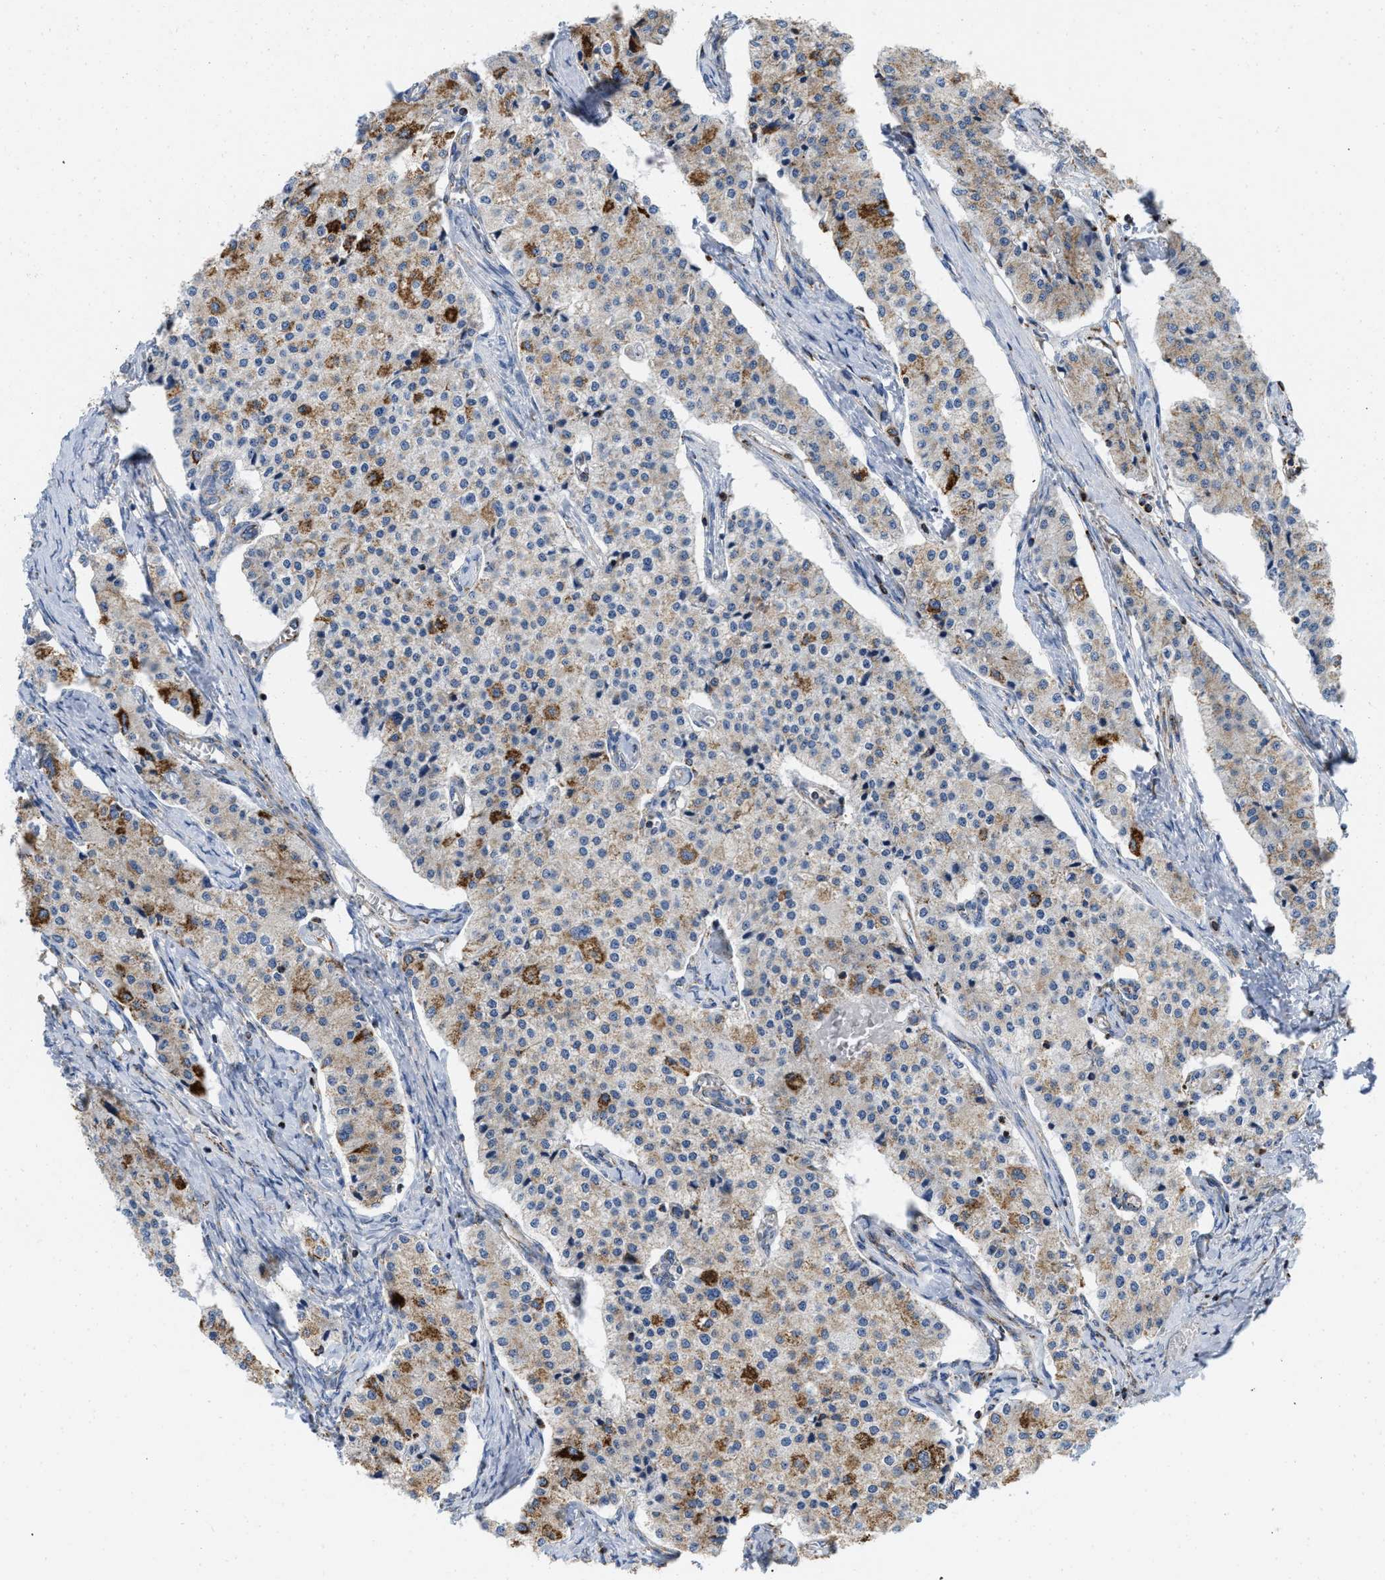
{"staining": {"intensity": "moderate", "quantity": "25%-75%", "location": "cytoplasmic/membranous"}, "tissue": "carcinoid", "cell_type": "Tumor cells", "image_type": "cancer", "snomed": [{"axis": "morphology", "description": "Carcinoid, malignant, NOS"}, {"axis": "topography", "description": "Colon"}], "caption": "IHC (DAB (3,3'-diaminobenzidine)) staining of human carcinoid displays moderate cytoplasmic/membranous protein positivity in approximately 25%-75% of tumor cells.", "gene": "GRB10", "patient": {"sex": "female", "age": 52}}